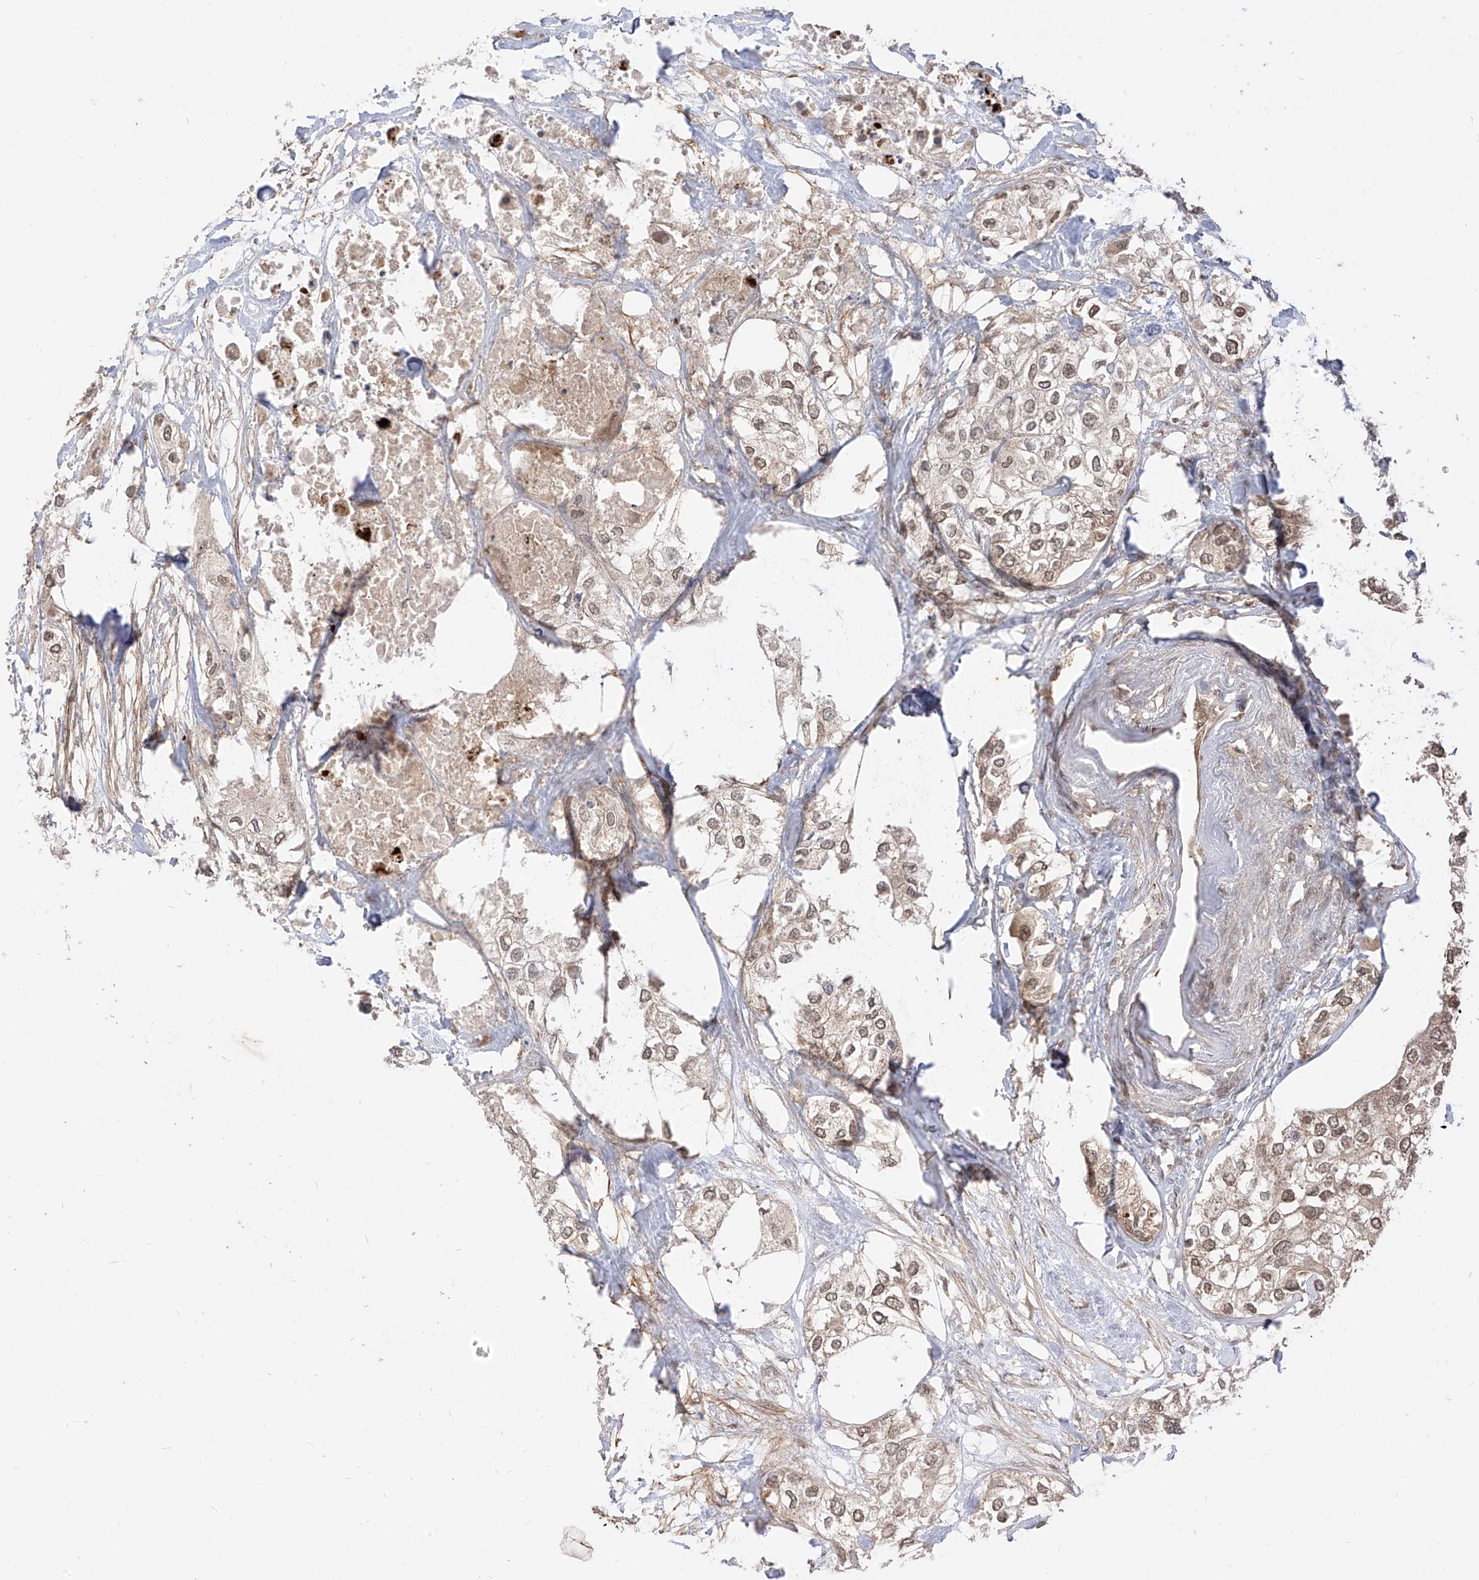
{"staining": {"intensity": "weak", "quantity": ">75%", "location": "nuclear"}, "tissue": "urothelial cancer", "cell_type": "Tumor cells", "image_type": "cancer", "snomed": [{"axis": "morphology", "description": "Urothelial carcinoma, High grade"}, {"axis": "topography", "description": "Urinary bladder"}], "caption": "Immunohistochemistry (IHC) staining of urothelial cancer, which demonstrates low levels of weak nuclear positivity in approximately >75% of tumor cells indicating weak nuclear protein staining. The staining was performed using DAB (brown) for protein detection and nuclei were counterstained in hematoxylin (blue).", "gene": "LCOR", "patient": {"sex": "male", "age": 64}}